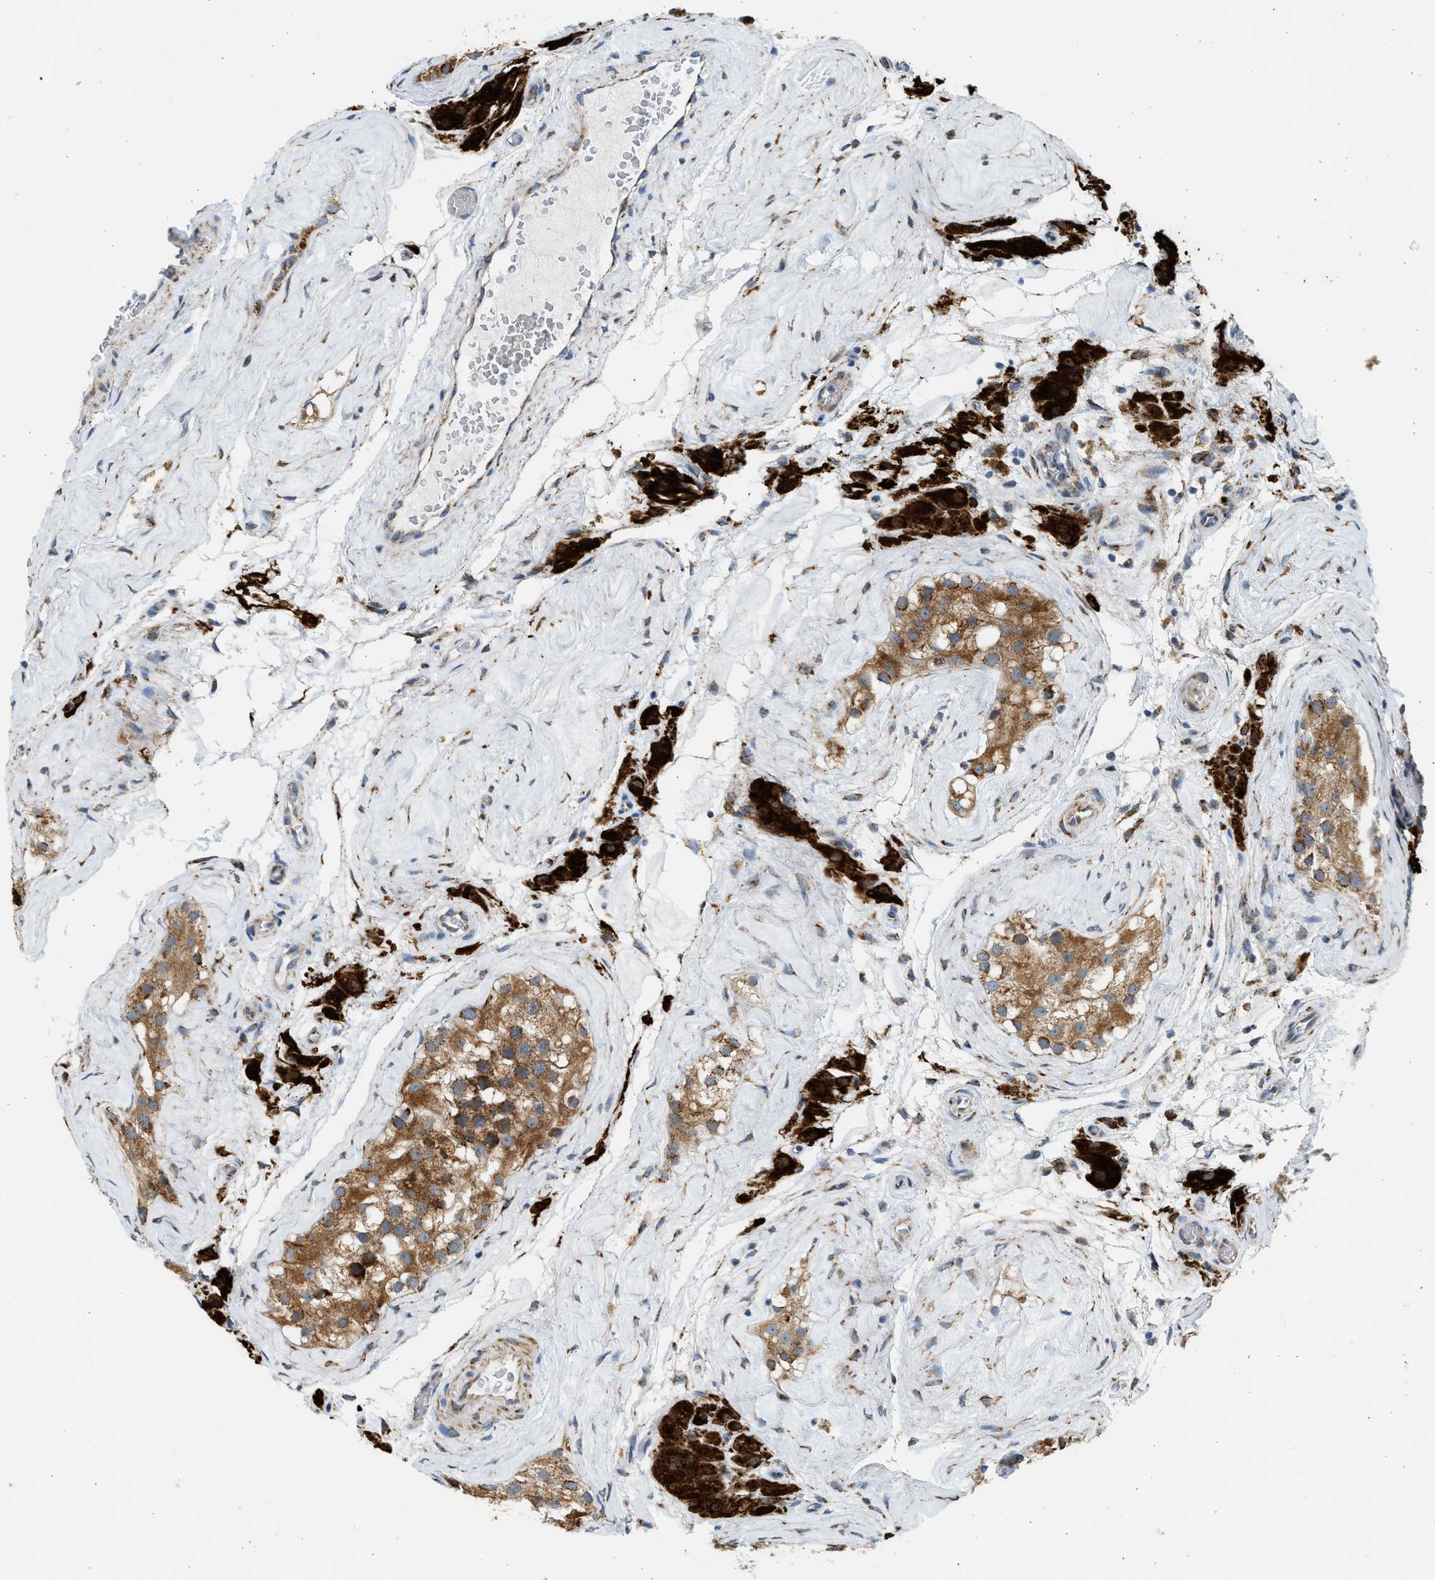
{"staining": {"intensity": "moderate", "quantity": ">75%", "location": "cytoplasmic/membranous"}, "tissue": "testis", "cell_type": "Cells in seminiferous ducts", "image_type": "normal", "snomed": [{"axis": "morphology", "description": "Normal tissue, NOS"}, {"axis": "morphology", "description": "Seminoma, NOS"}, {"axis": "topography", "description": "Testis"}], "caption": "The immunohistochemical stain labels moderate cytoplasmic/membranous staining in cells in seminiferous ducts of normal testis. The staining was performed using DAB (3,3'-diaminobenzidine), with brown indicating positive protein expression. Nuclei are stained blue with hematoxylin.", "gene": "KCNMB3", "patient": {"sex": "male", "age": 71}}